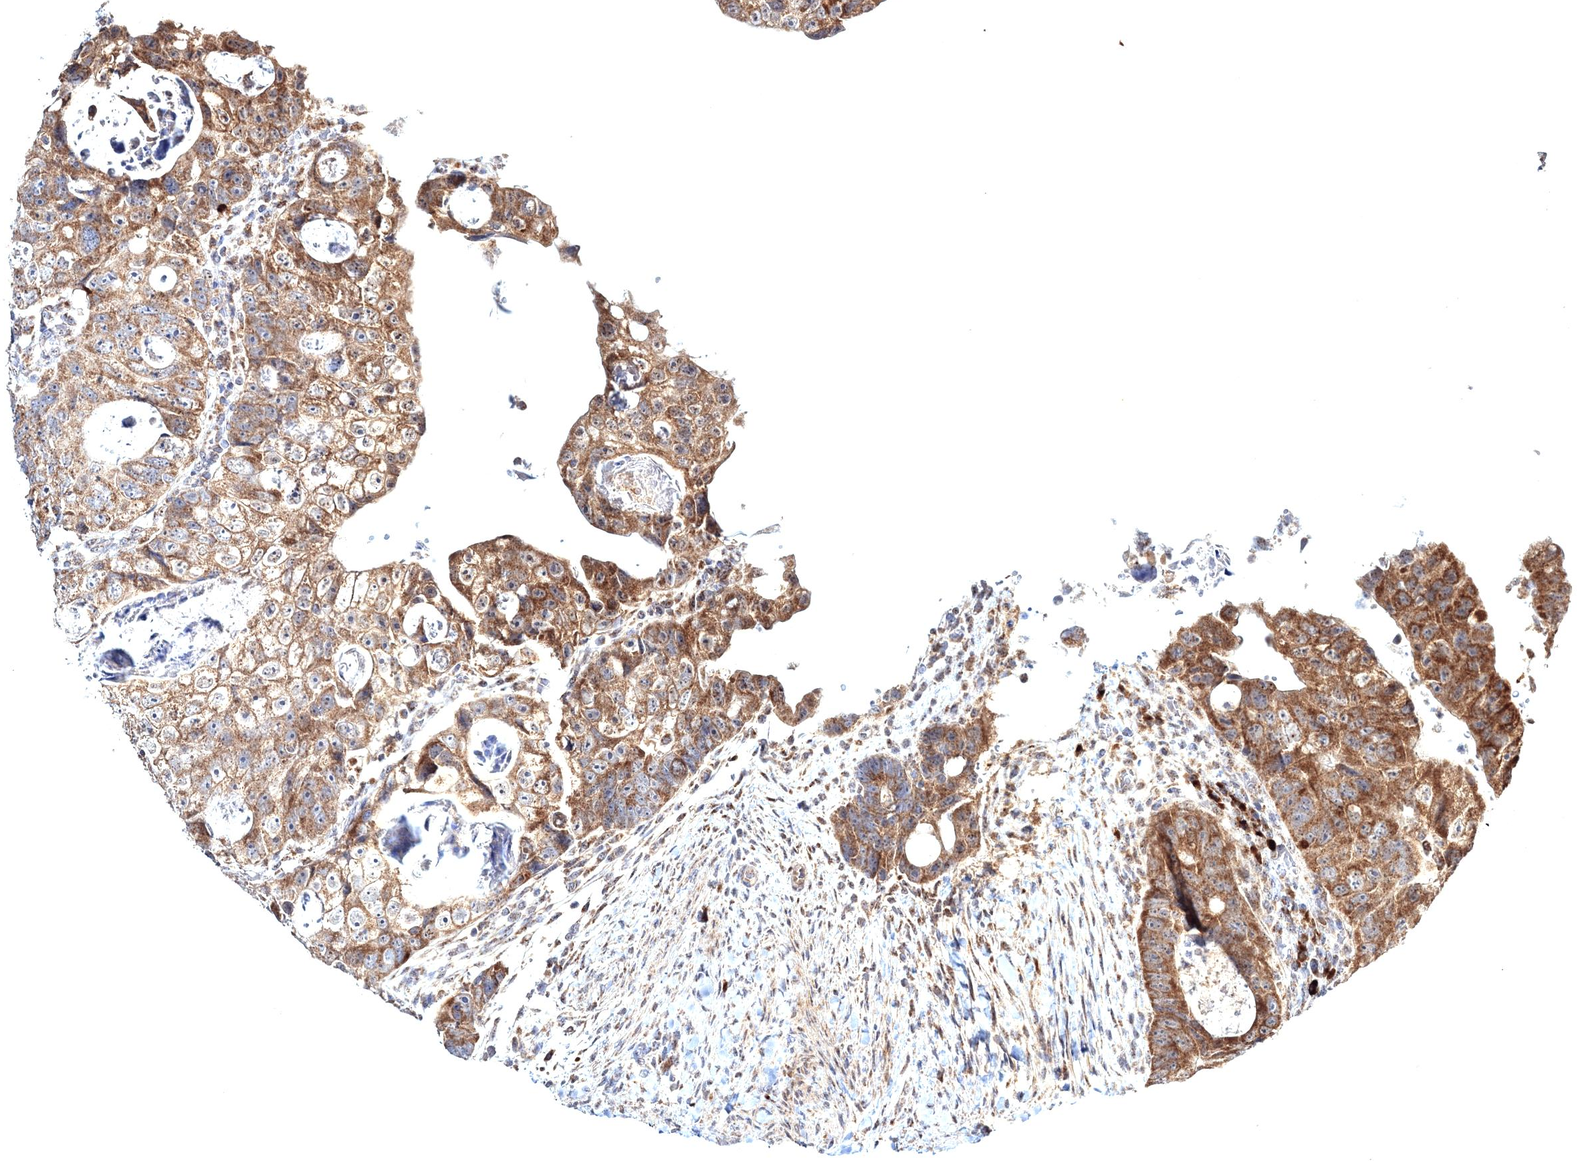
{"staining": {"intensity": "moderate", "quantity": ">75%", "location": "cytoplasmic/membranous"}, "tissue": "colorectal cancer", "cell_type": "Tumor cells", "image_type": "cancer", "snomed": [{"axis": "morphology", "description": "Adenocarcinoma, NOS"}, {"axis": "topography", "description": "Rectum"}], "caption": "A brown stain labels moderate cytoplasmic/membranous expression of a protein in human colorectal cancer (adenocarcinoma) tumor cells.", "gene": "PEX13", "patient": {"sex": "male", "age": 59}}